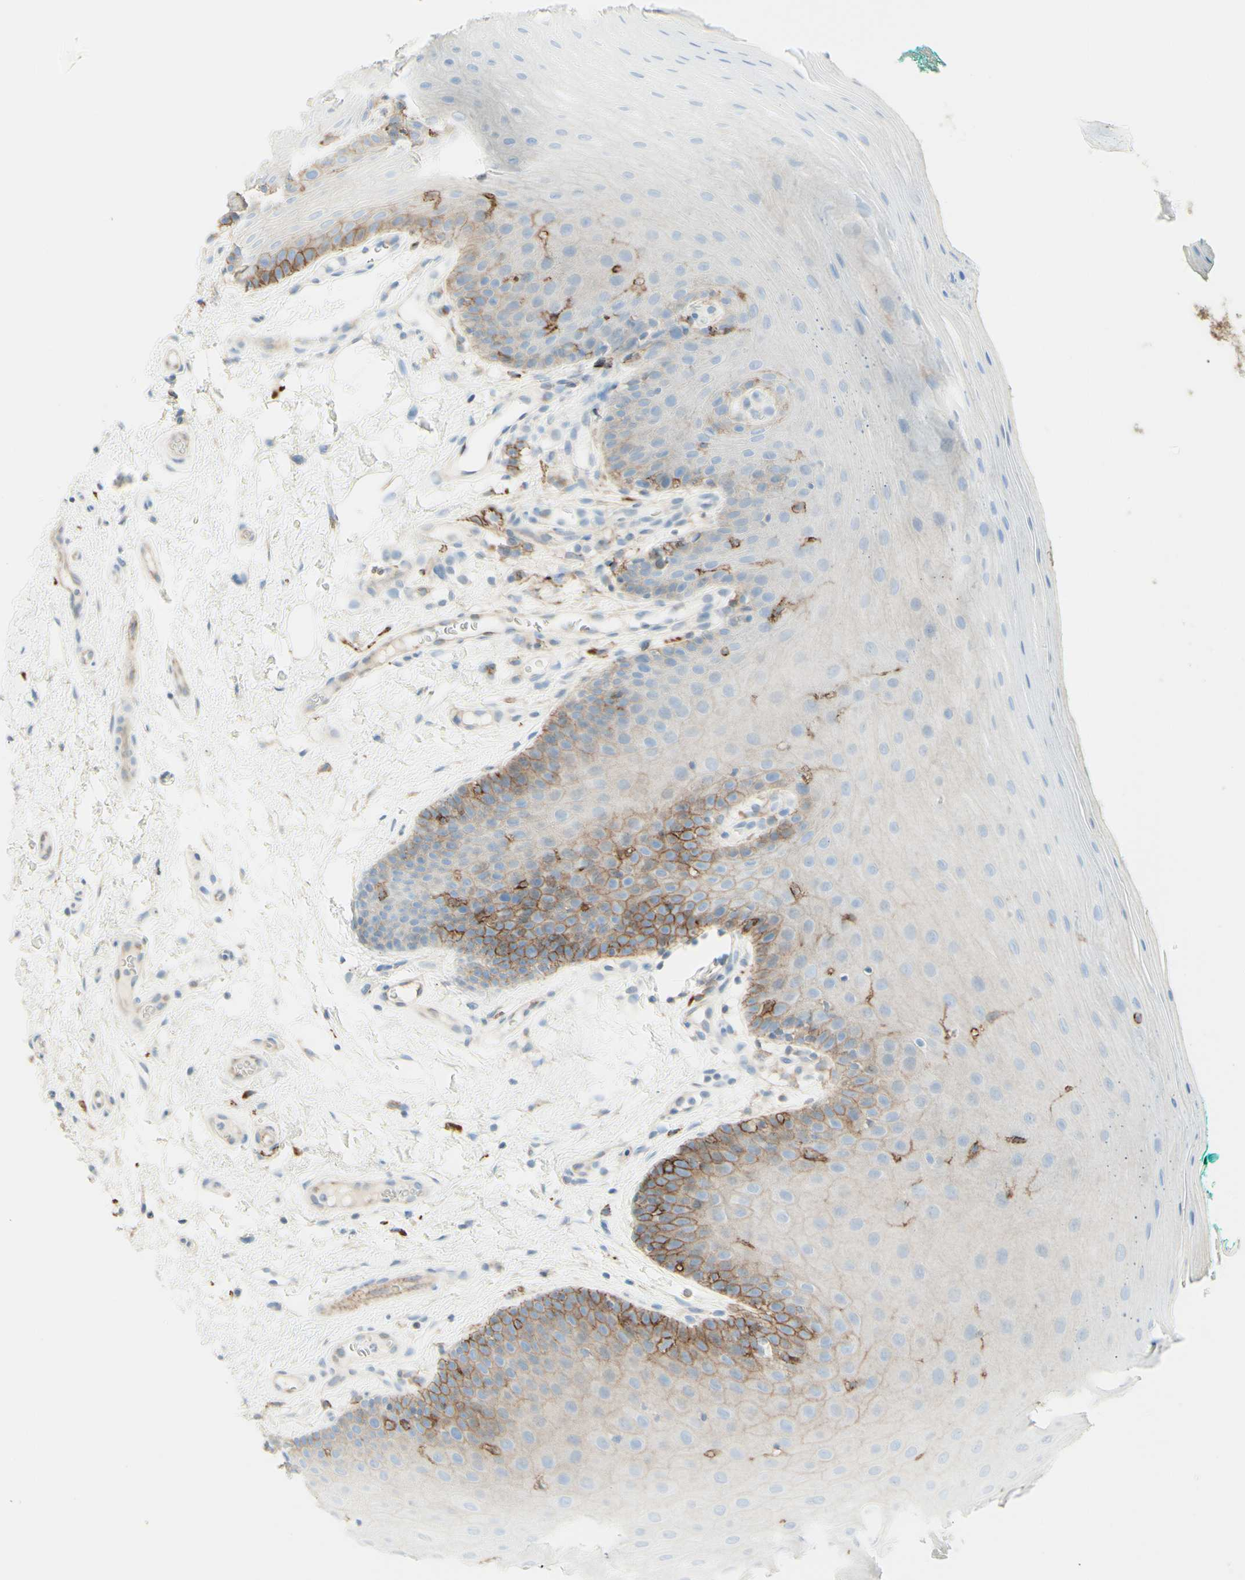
{"staining": {"intensity": "moderate", "quantity": "<25%", "location": "cytoplasmic/membranous"}, "tissue": "oral mucosa", "cell_type": "Squamous epithelial cells", "image_type": "normal", "snomed": [{"axis": "morphology", "description": "Normal tissue, NOS"}, {"axis": "topography", "description": "Skeletal muscle"}, {"axis": "topography", "description": "Oral tissue"}], "caption": "Oral mucosa stained for a protein exhibits moderate cytoplasmic/membranous positivity in squamous epithelial cells. The staining was performed using DAB (3,3'-diaminobenzidine), with brown indicating positive protein expression. Nuclei are stained blue with hematoxylin.", "gene": "ALCAM", "patient": {"sex": "male", "age": 58}}